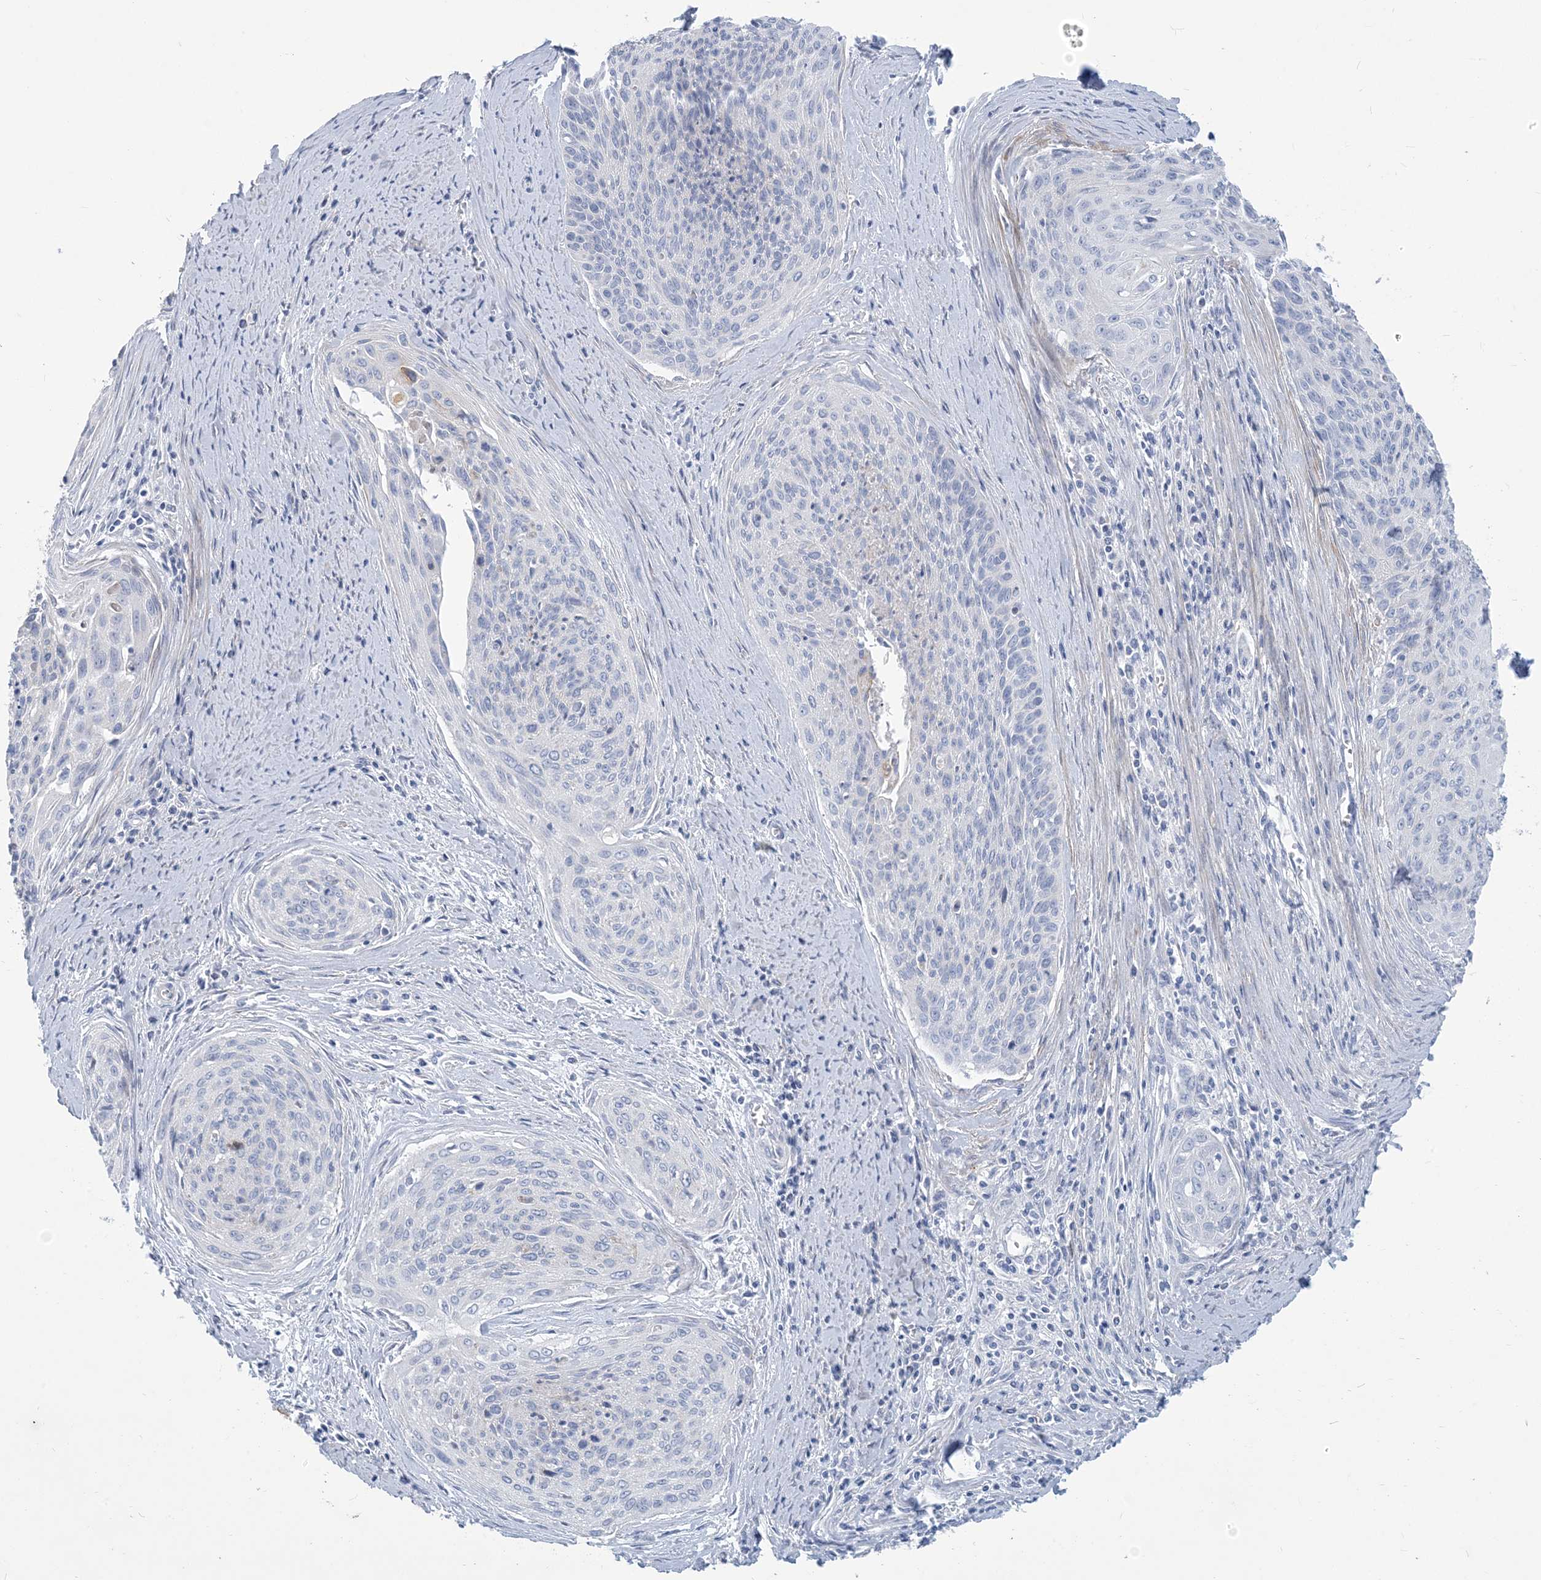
{"staining": {"intensity": "negative", "quantity": "none", "location": "none"}, "tissue": "cervical cancer", "cell_type": "Tumor cells", "image_type": "cancer", "snomed": [{"axis": "morphology", "description": "Squamous cell carcinoma, NOS"}, {"axis": "topography", "description": "Cervix"}], "caption": "Immunohistochemical staining of cervical squamous cell carcinoma exhibits no significant positivity in tumor cells.", "gene": "MOXD1", "patient": {"sex": "female", "age": 55}}